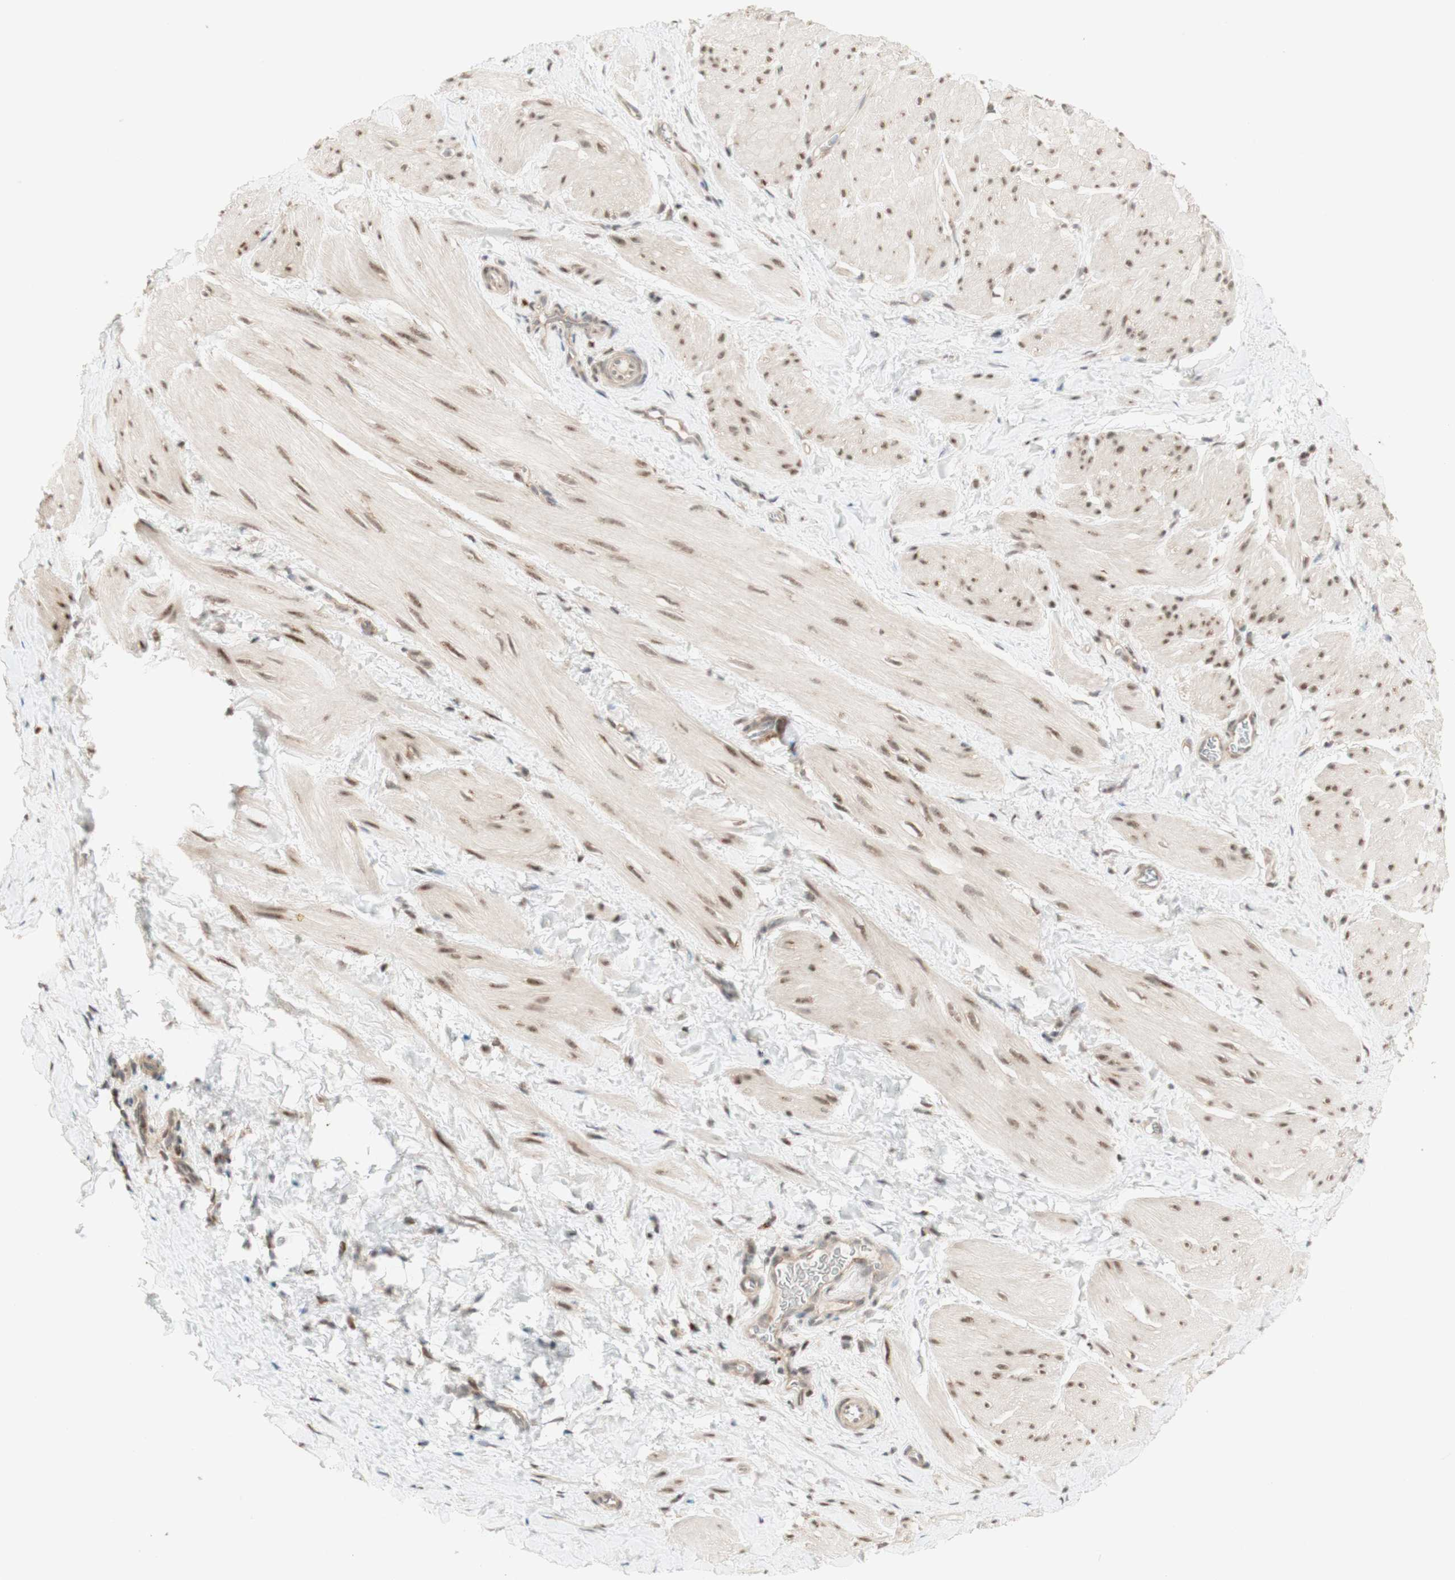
{"staining": {"intensity": "weak", "quantity": ">75%", "location": "cytoplasmic/membranous,nuclear"}, "tissue": "smooth muscle", "cell_type": "Smooth muscle cells", "image_type": "normal", "snomed": [{"axis": "morphology", "description": "Normal tissue, NOS"}, {"axis": "topography", "description": "Smooth muscle"}], "caption": "IHC (DAB) staining of normal smooth muscle shows weak cytoplasmic/membranous,nuclear protein staining in approximately >75% of smooth muscle cells.", "gene": "CYLD", "patient": {"sex": "male", "age": 16}}